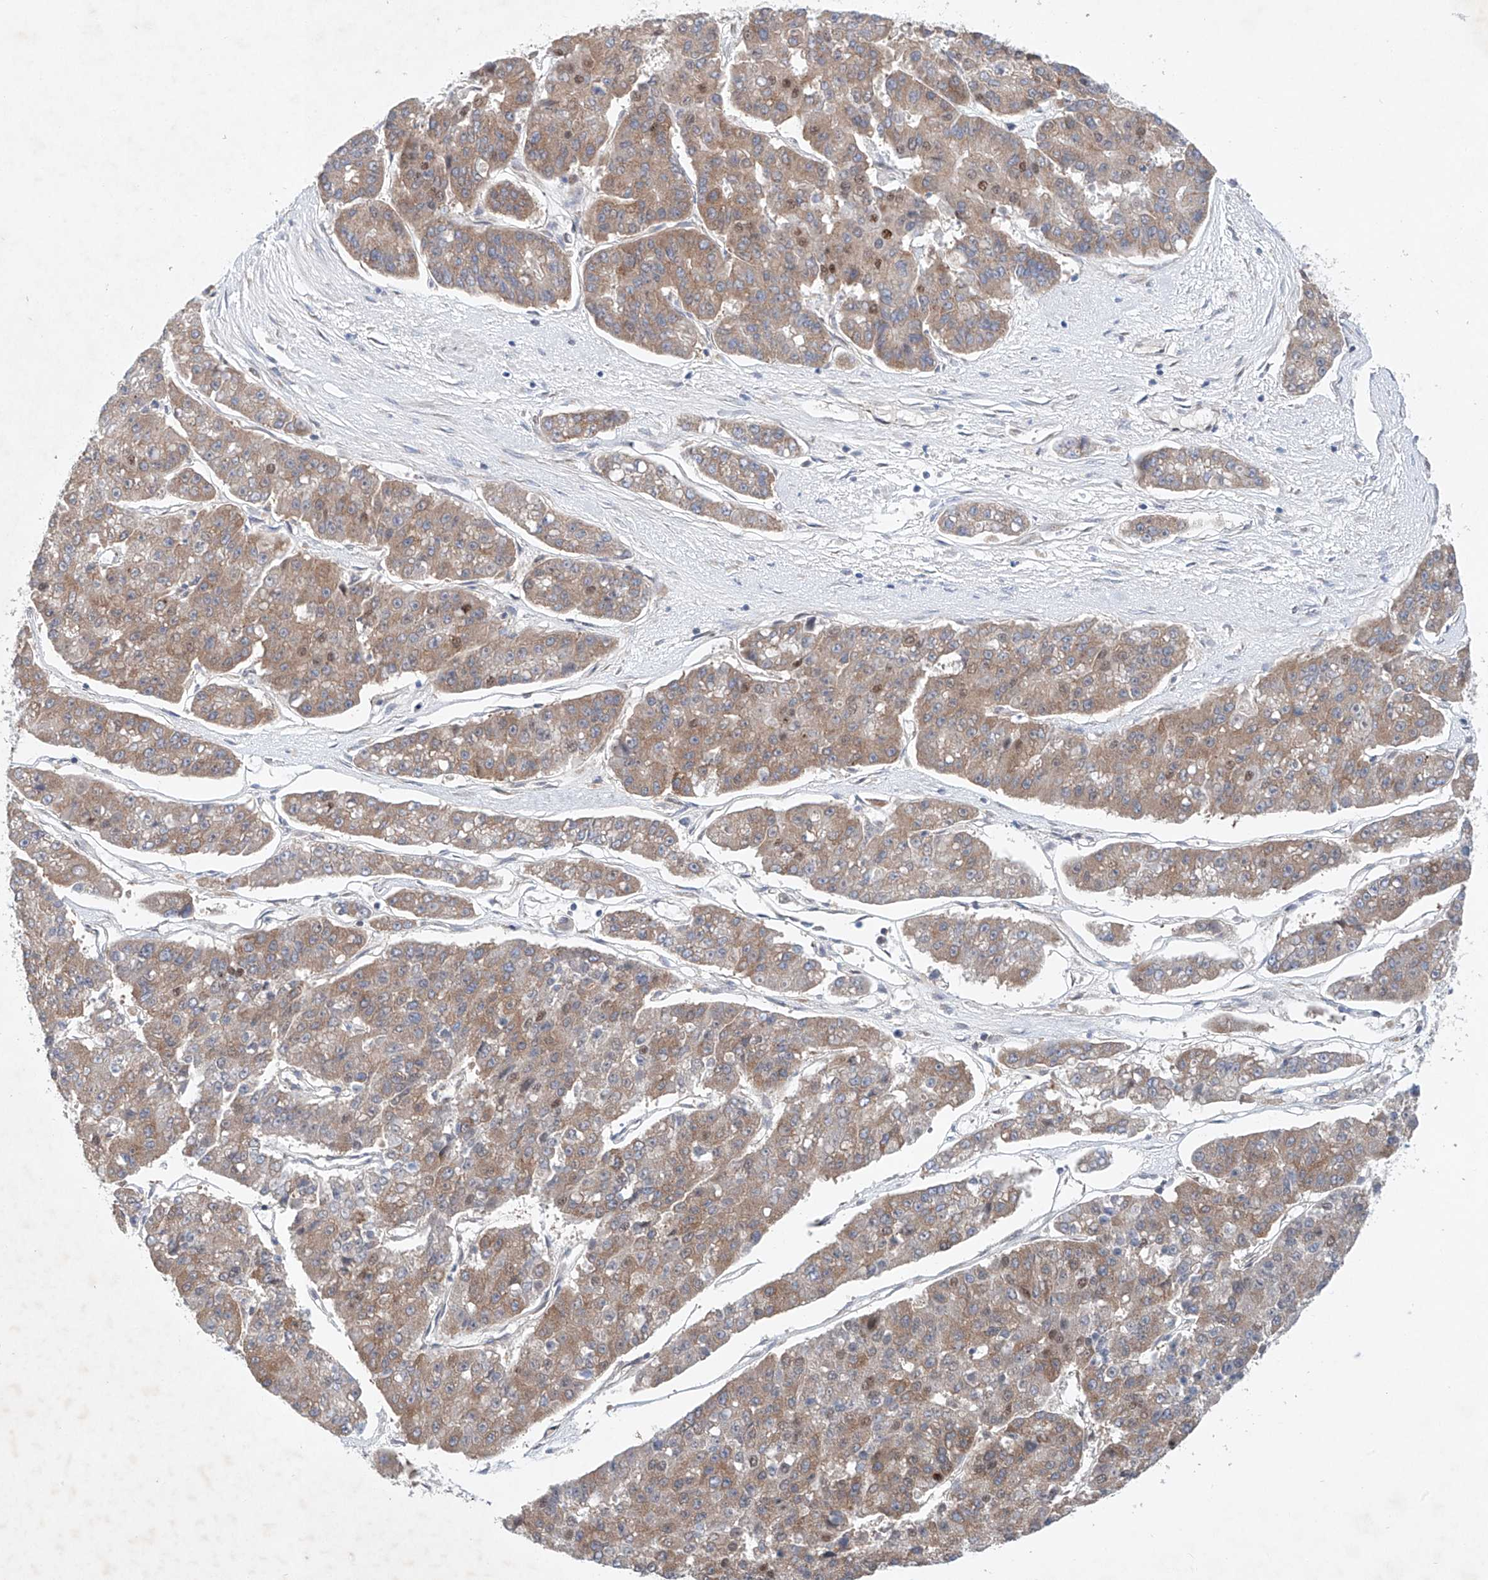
{"staining": {"intensity": "weak", "quantity": ">75%", "location": "cytoplasmic/membranous"}, "tissue": "pancreatic cancer", "cell_type": "Tumor cells", "image_type": "cancer", "snomed": [{"axis": "morphology", "description": "Adenocarcinoma, NOS"}, {"axis": "topography", "description": "Pancreas"}], "caption": "Adenocarcinoma (pancreatic) stained with a protein marker exhibits weak staining in tumor cells.", "gene": "FASTK", "patient": {"sex": "male", "age": 50}}